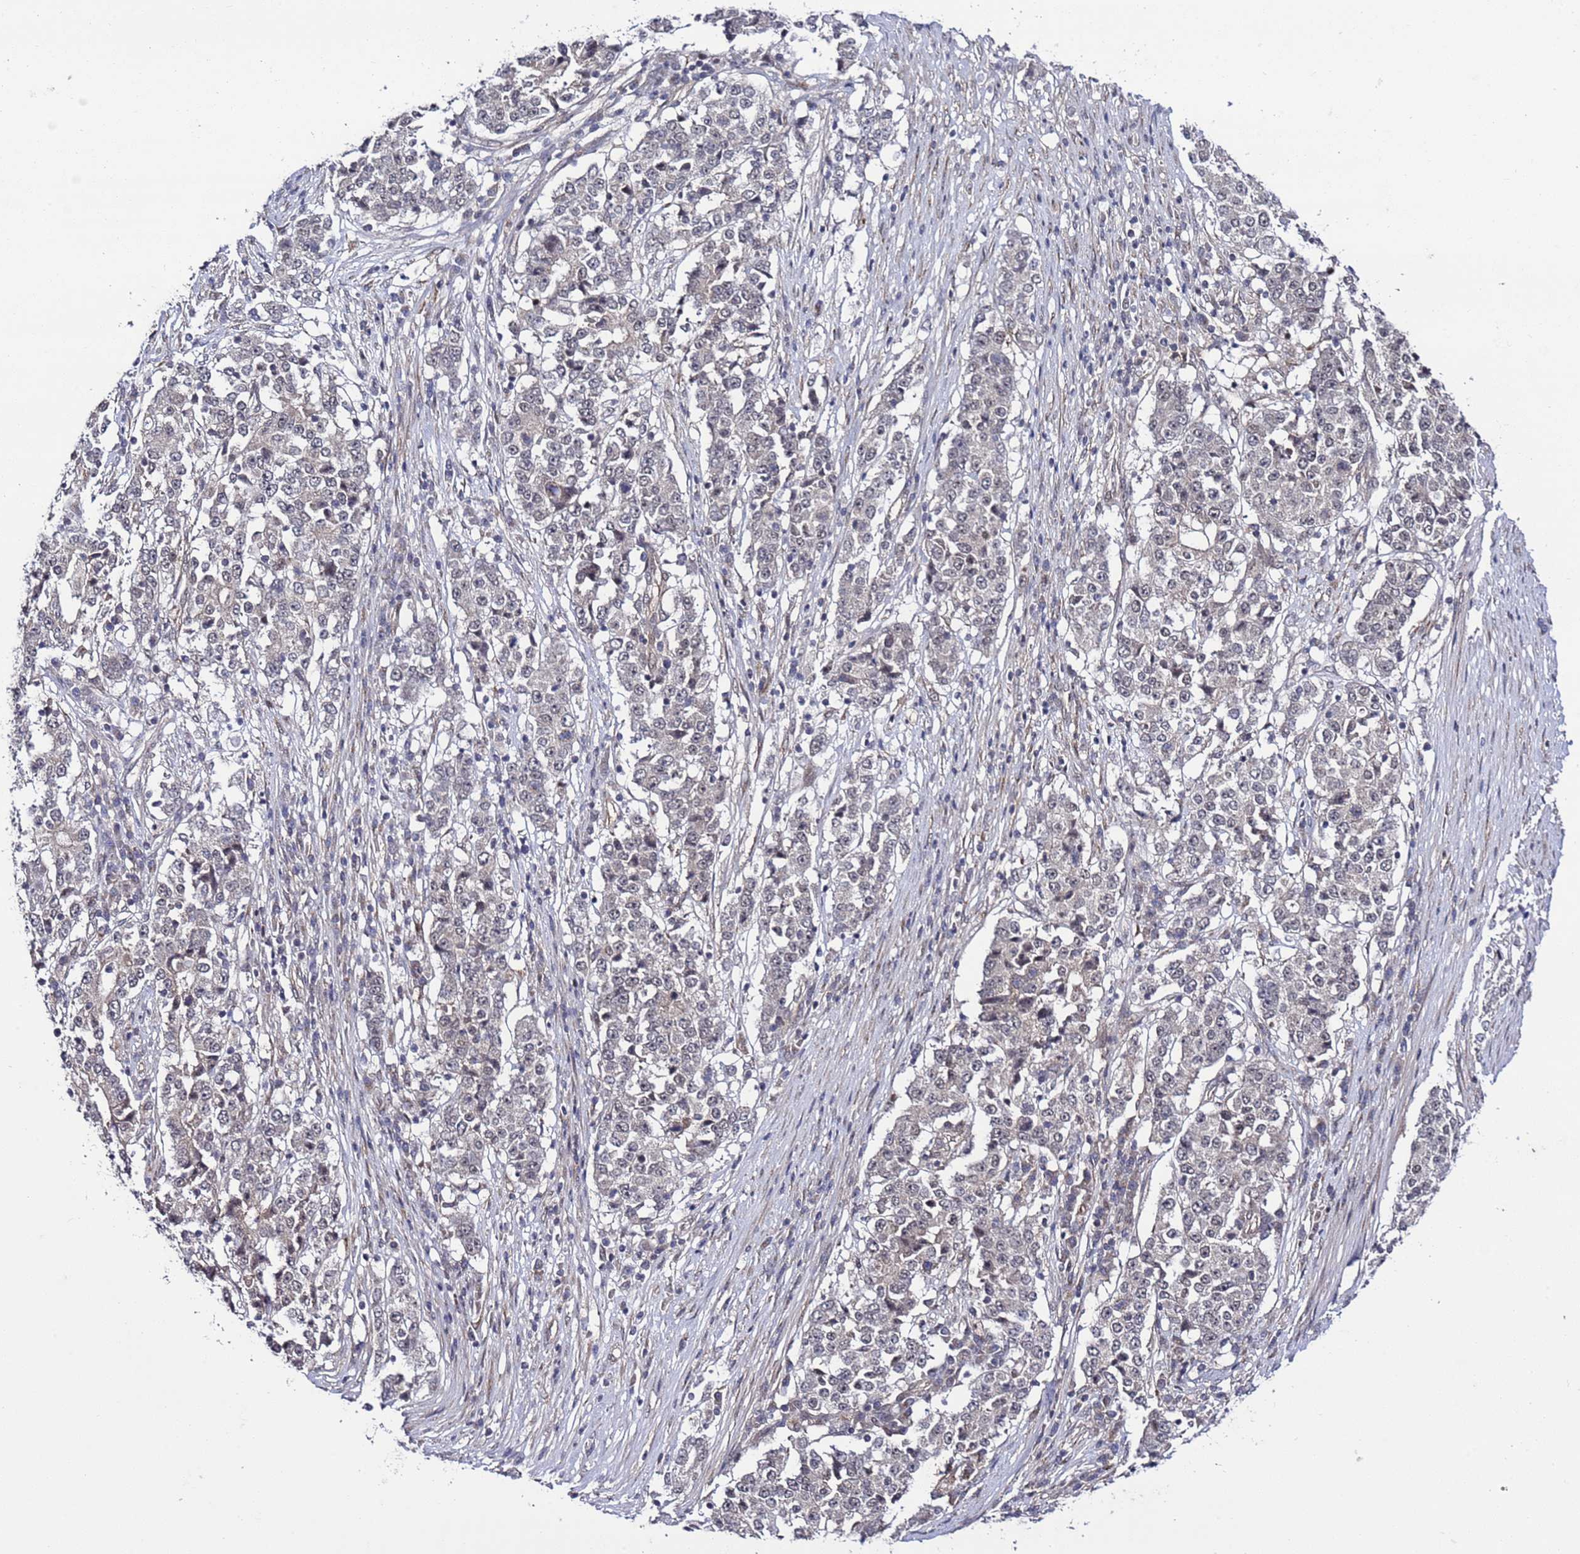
{"staining": {"intensity": "negative", "quantity": "none", "location": "none"}, "tissue": "stomach cancer", "cell_type": "Tumor cells", "image_type": "cancer", "snomed": [{"axis": "morphology", "description": "Adenocarcinoma, NOS"}, {"axis": "topography", "description": "Stomach"}], "caption": "The histopathology image displays no significant positivity in tumor cells of stomach cancer. (DAB (3,3'-diaminobenzidine) immunohistochemistry (IHC) with hematoxylin counter stain).", "gene": "POLR2D", "patient": {"sex": "male", "age": 59}}